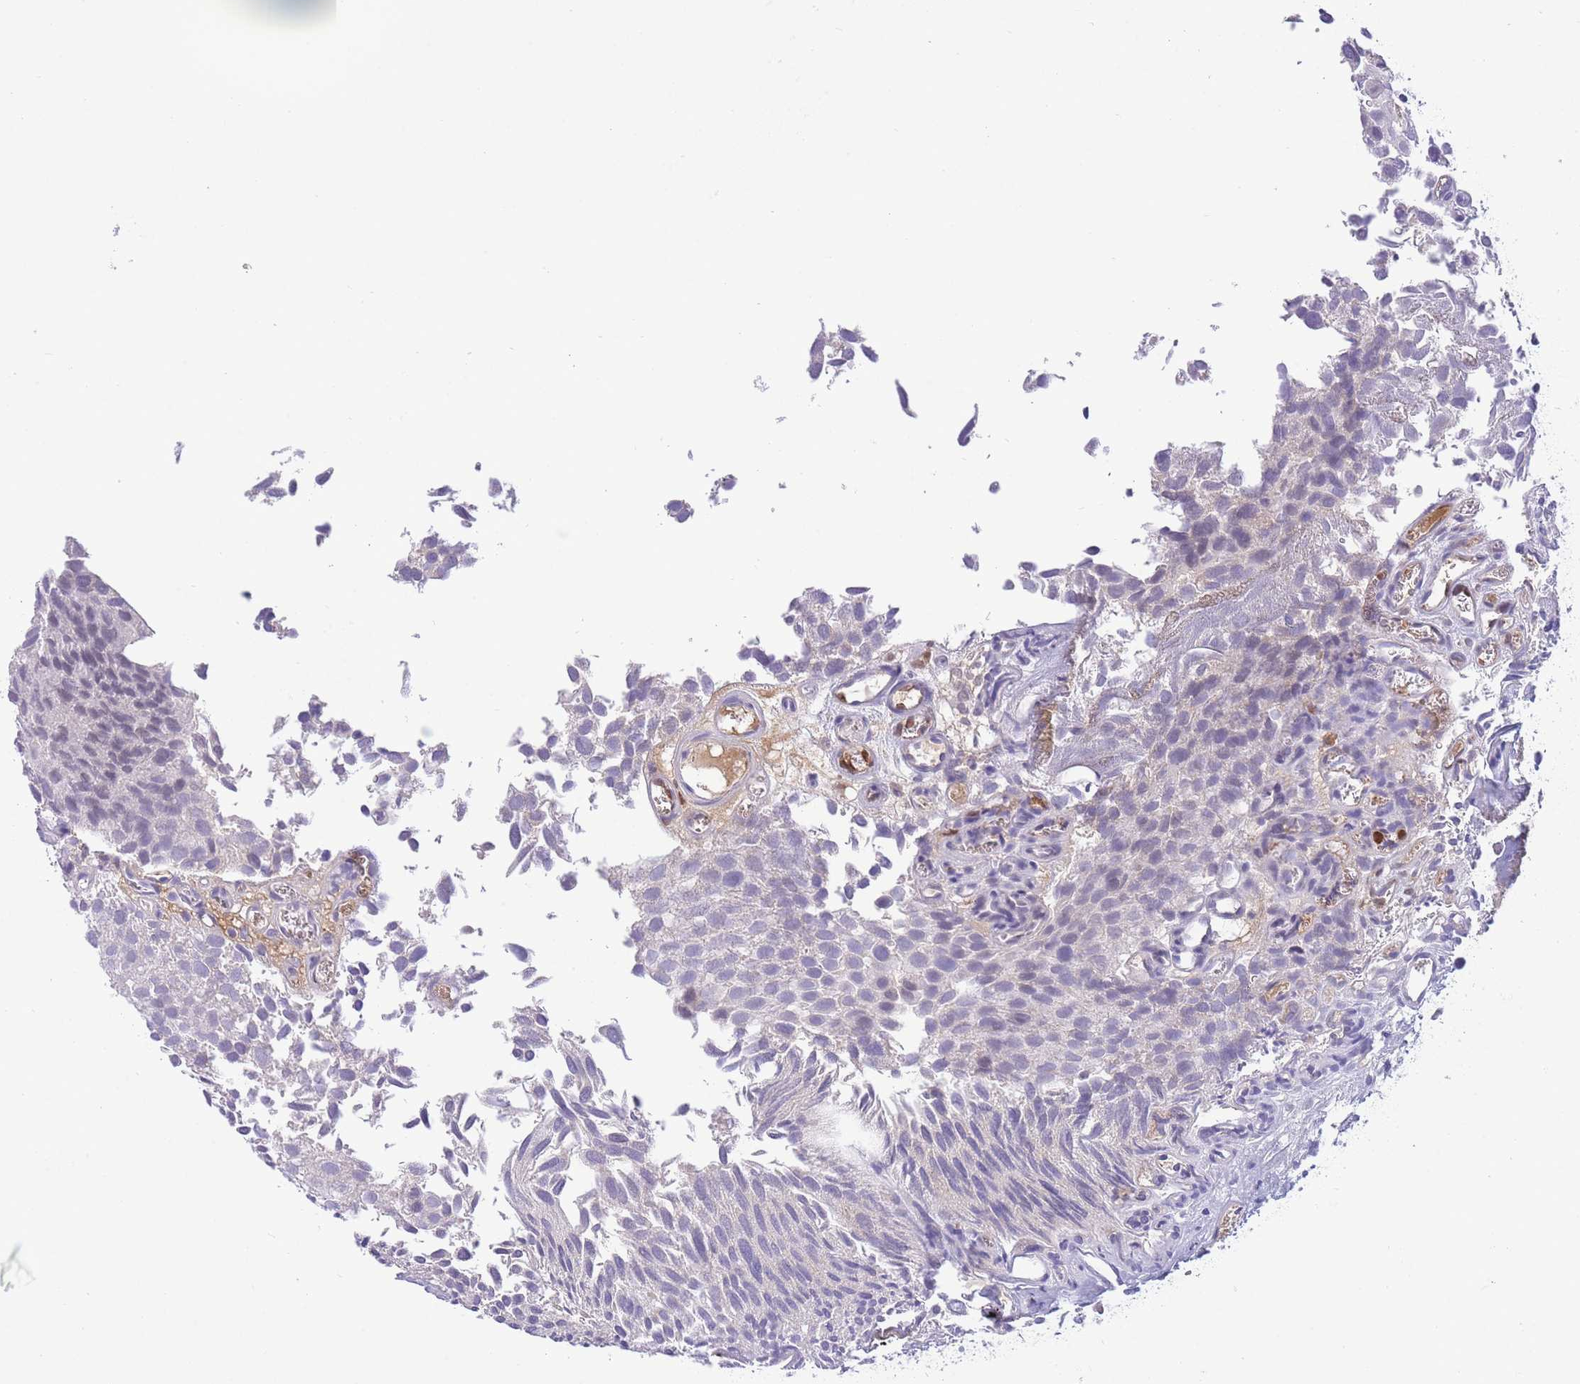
{"staining": {"intensity": "negative", "quantity": "none", "location": "none"}, "tissue": "urothelial cancer", "cell_type": "Tumor cells", "image_type": "cancer", "snomed": [{"axis": "morphology", "description": "Urothelial carcinoma, Low grade"}, {"axis": "topography", "description": "Urinary bladder"}], "caption": "DAB immunohistochemical staining of human urothelial cancer demonstrates no significant expression in tumor cells. (IHC, brightfield microscopy, high magnification).", "gene": "ASAP3", "patient": {"sex": "male", "age": 88}}